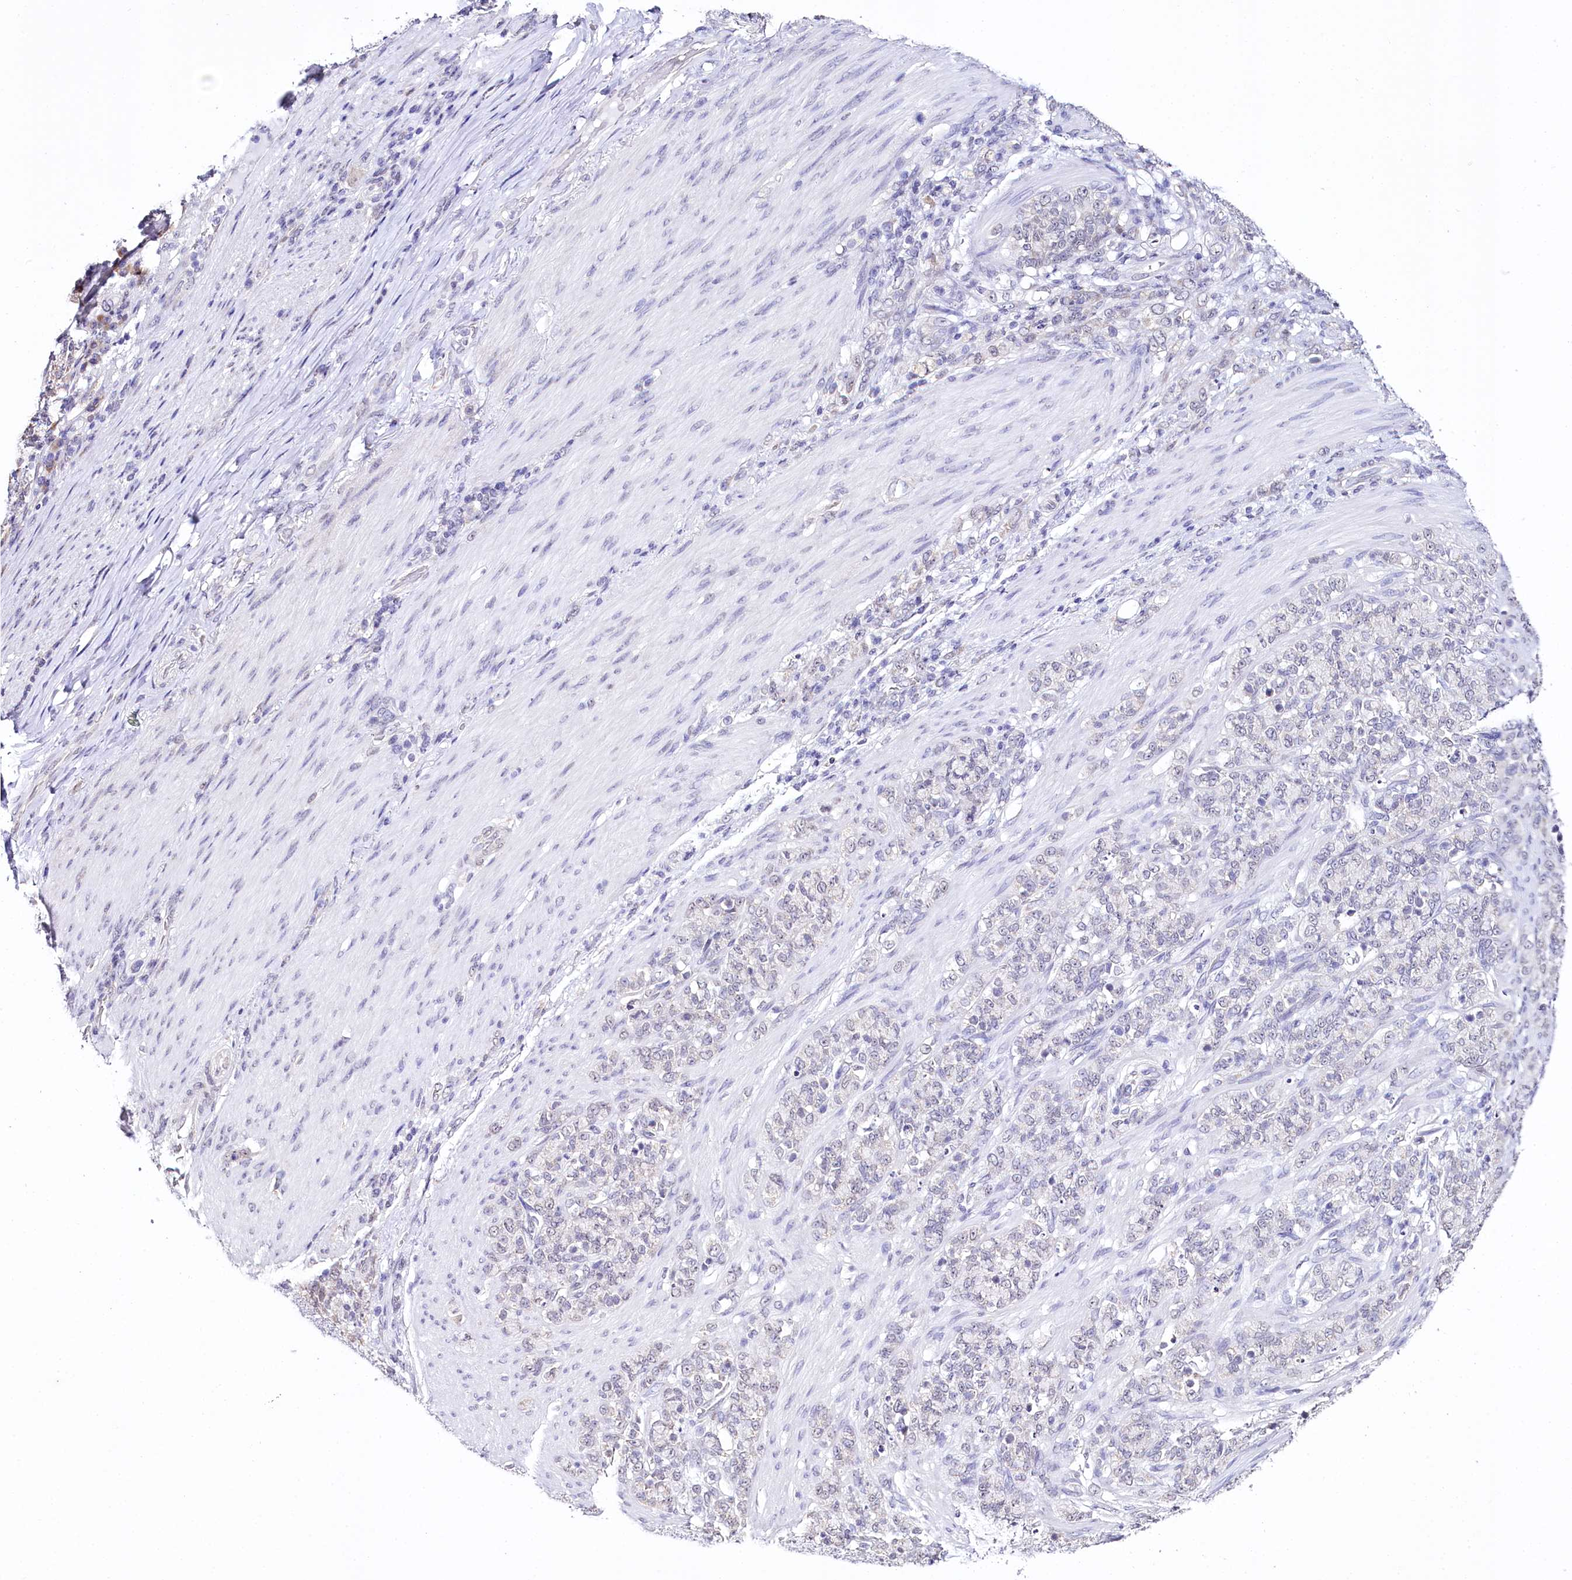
{"staining": {"intensity": "negative", "quantity": "none", "location": "none"}, "tissue": "stomach cancer", "cell_type": "Tumor cells", "image_type": "cancer", "snomed": [{"axis": "morphology", "description": "Adenocarcinoma, NOS"}, {"axis": "topography", "description": "Stomach"}], "caption": "DAB immunohistochemical staining of human stomach cancer (adenocarcinoma) reveals no significant staining in tumor cells. (Immunohistochemistry, brightfield microscopy, high magnification).", "gene": "SPATS2", "patient": {"sex": "female", "age": 79}}